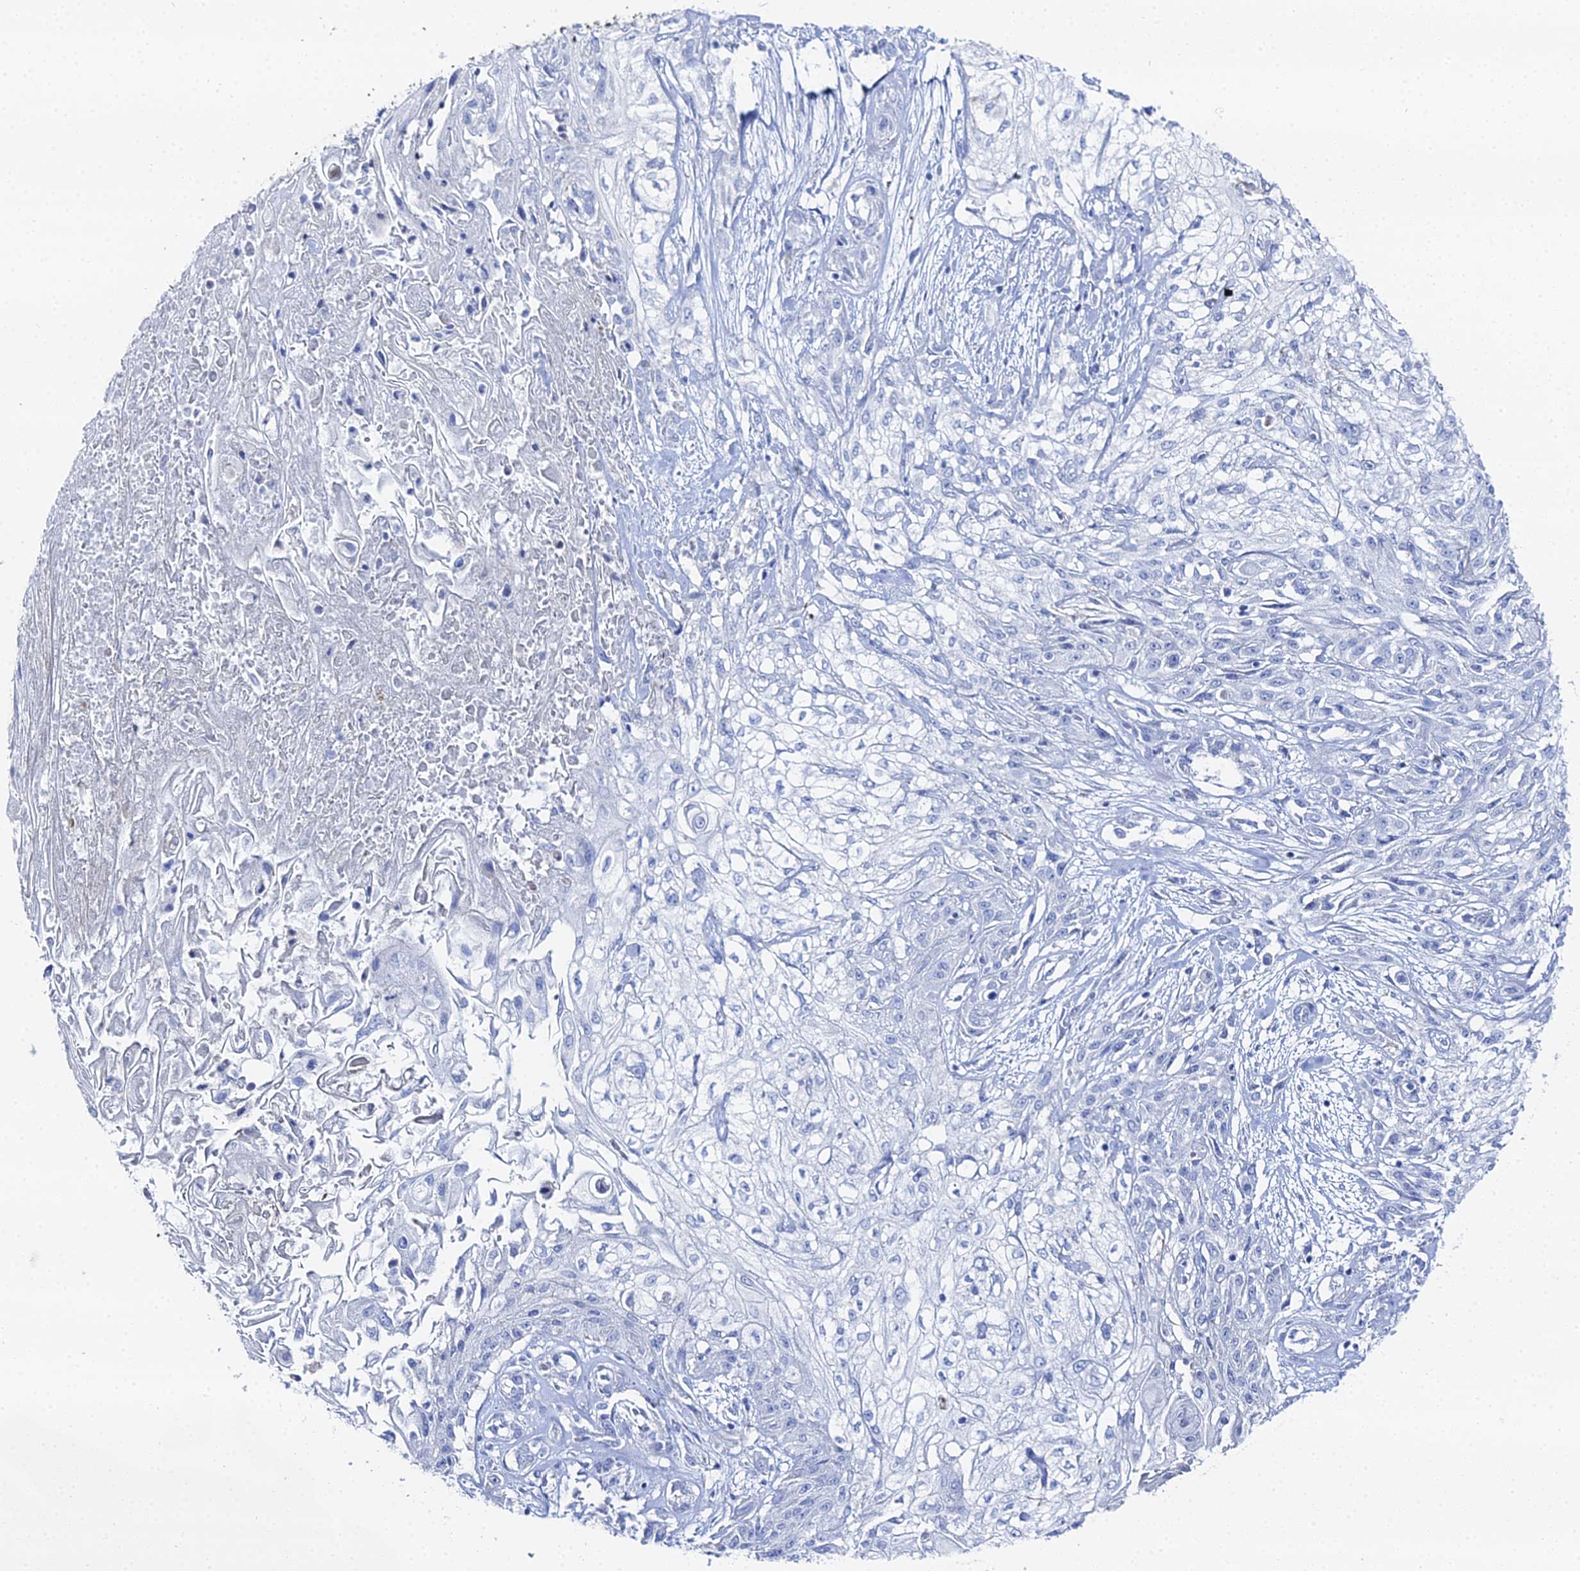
{"staining": {"intensity": "negative", "quantity": "none", "location": "none"}, "tissue": "skin cancer", "cell_type": "Tumor cells", "image_type": "cancer", "snomed": [{"axis": "morphology", "description": "Squamous cell carcinoma, NOS"}, {"axis": "morphology", "description": "Squamous cell carcinoma, metastatic, NOS"}, {"axis": "topography", "description": "Skin"}, {"axis": "topography", "description": "Lymph node"}], "caption": "There is no significant staining in tumor cells of skin cancer (squamous cell carcinoma).", "gene": "DHX34", "patient": {"sex": "male", "age": 75}}